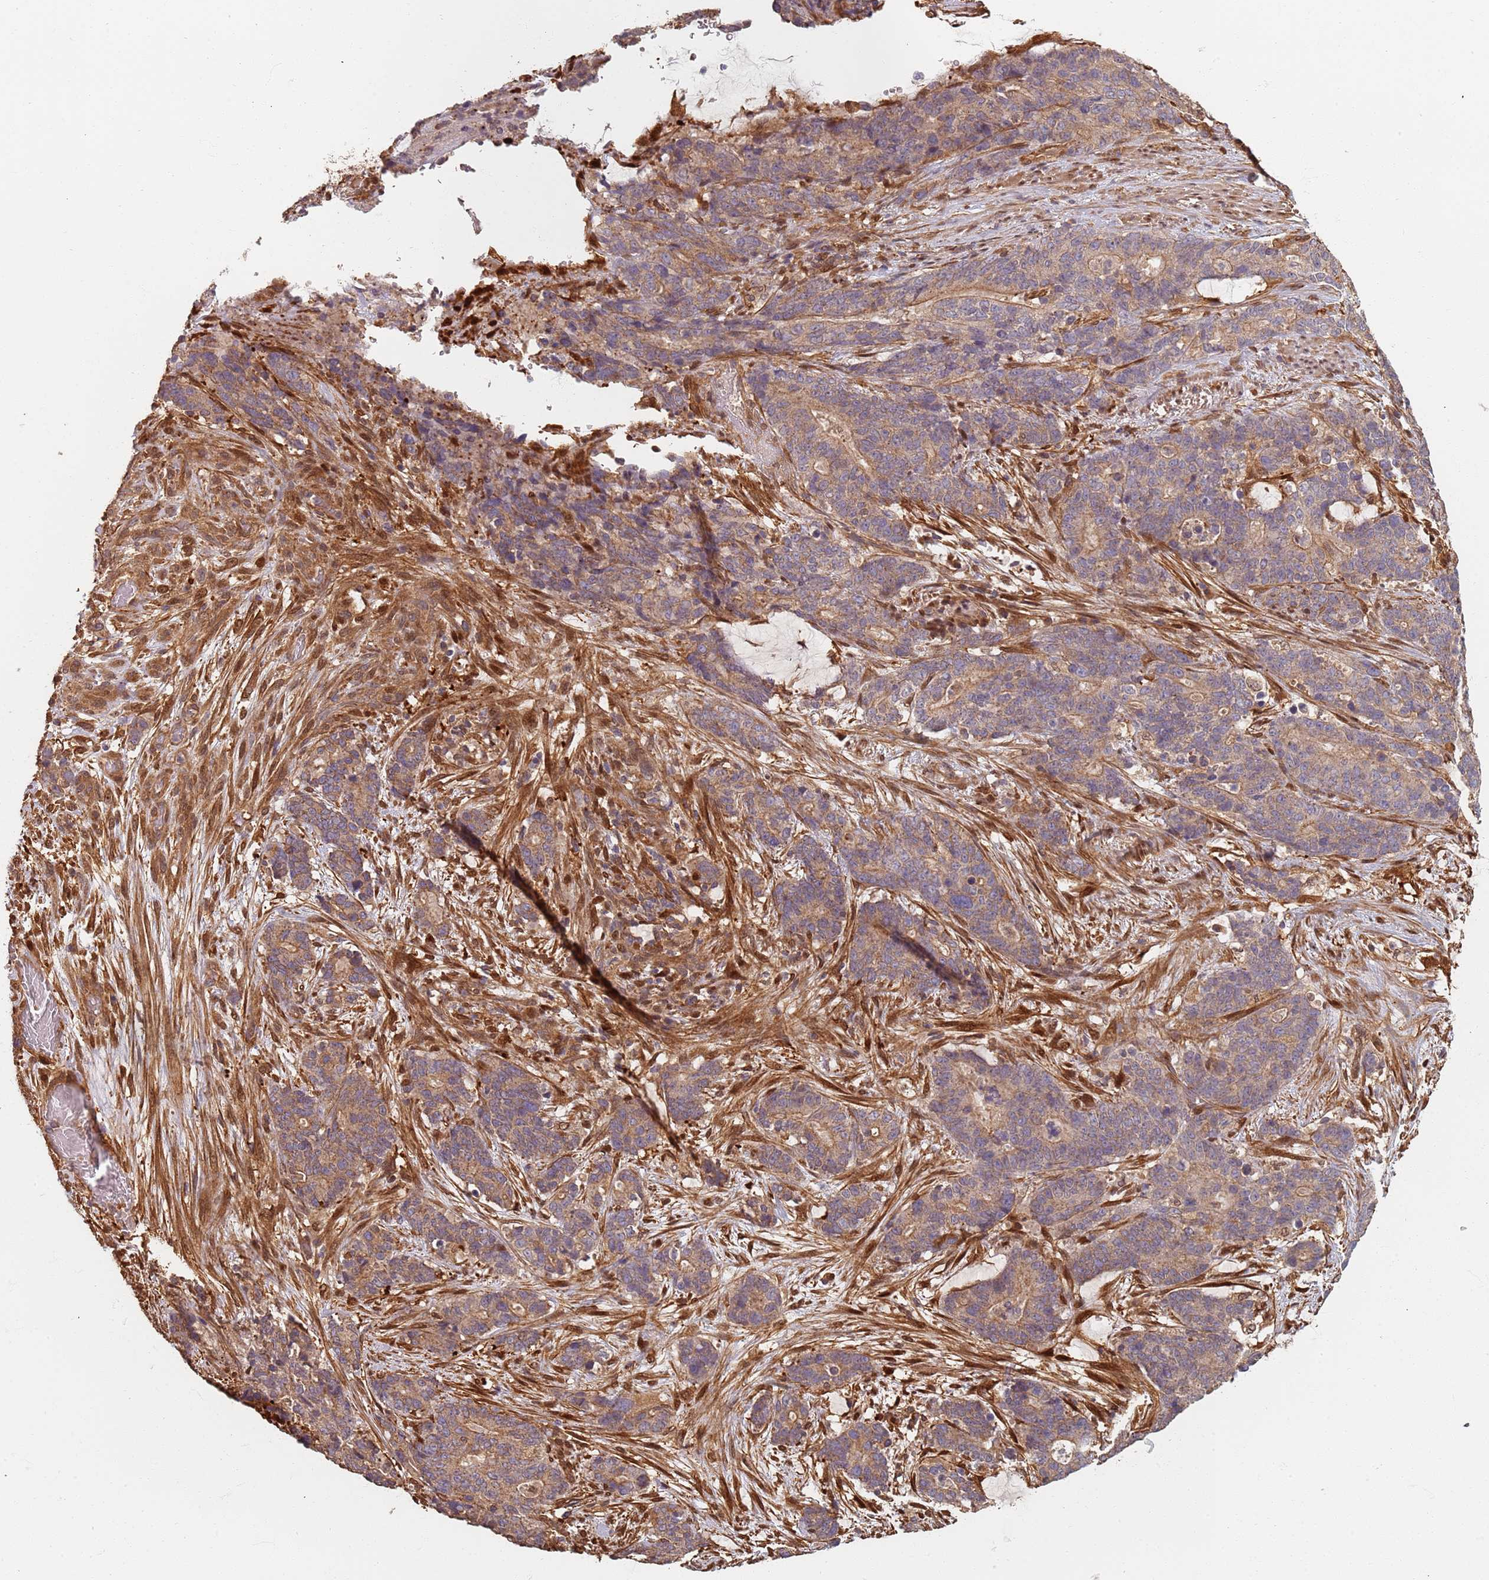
{"staining": {"intensity": "weak", "quantity": ">75%", "location": "cytoplasmic/membranous"}, "tissue": "stomach cancer", "cell_type": "Tumor cells", "image_type": "cancer", "snomed": [{"axis": "morphology", "description": "Adenocarcinoma, NOS"}, {"axis": "topography", "description": "Stomach"}], "caption": "Adenocarcinoma (stomach) stained for a protein shows weak cytoplasmic/membranous positivity in tumor cells. (brown staining indicates protein expression, while blue staining denotes nuclei).", "gene": "SDCCAG8", "patient": {"sex": "female", "age": 76}}